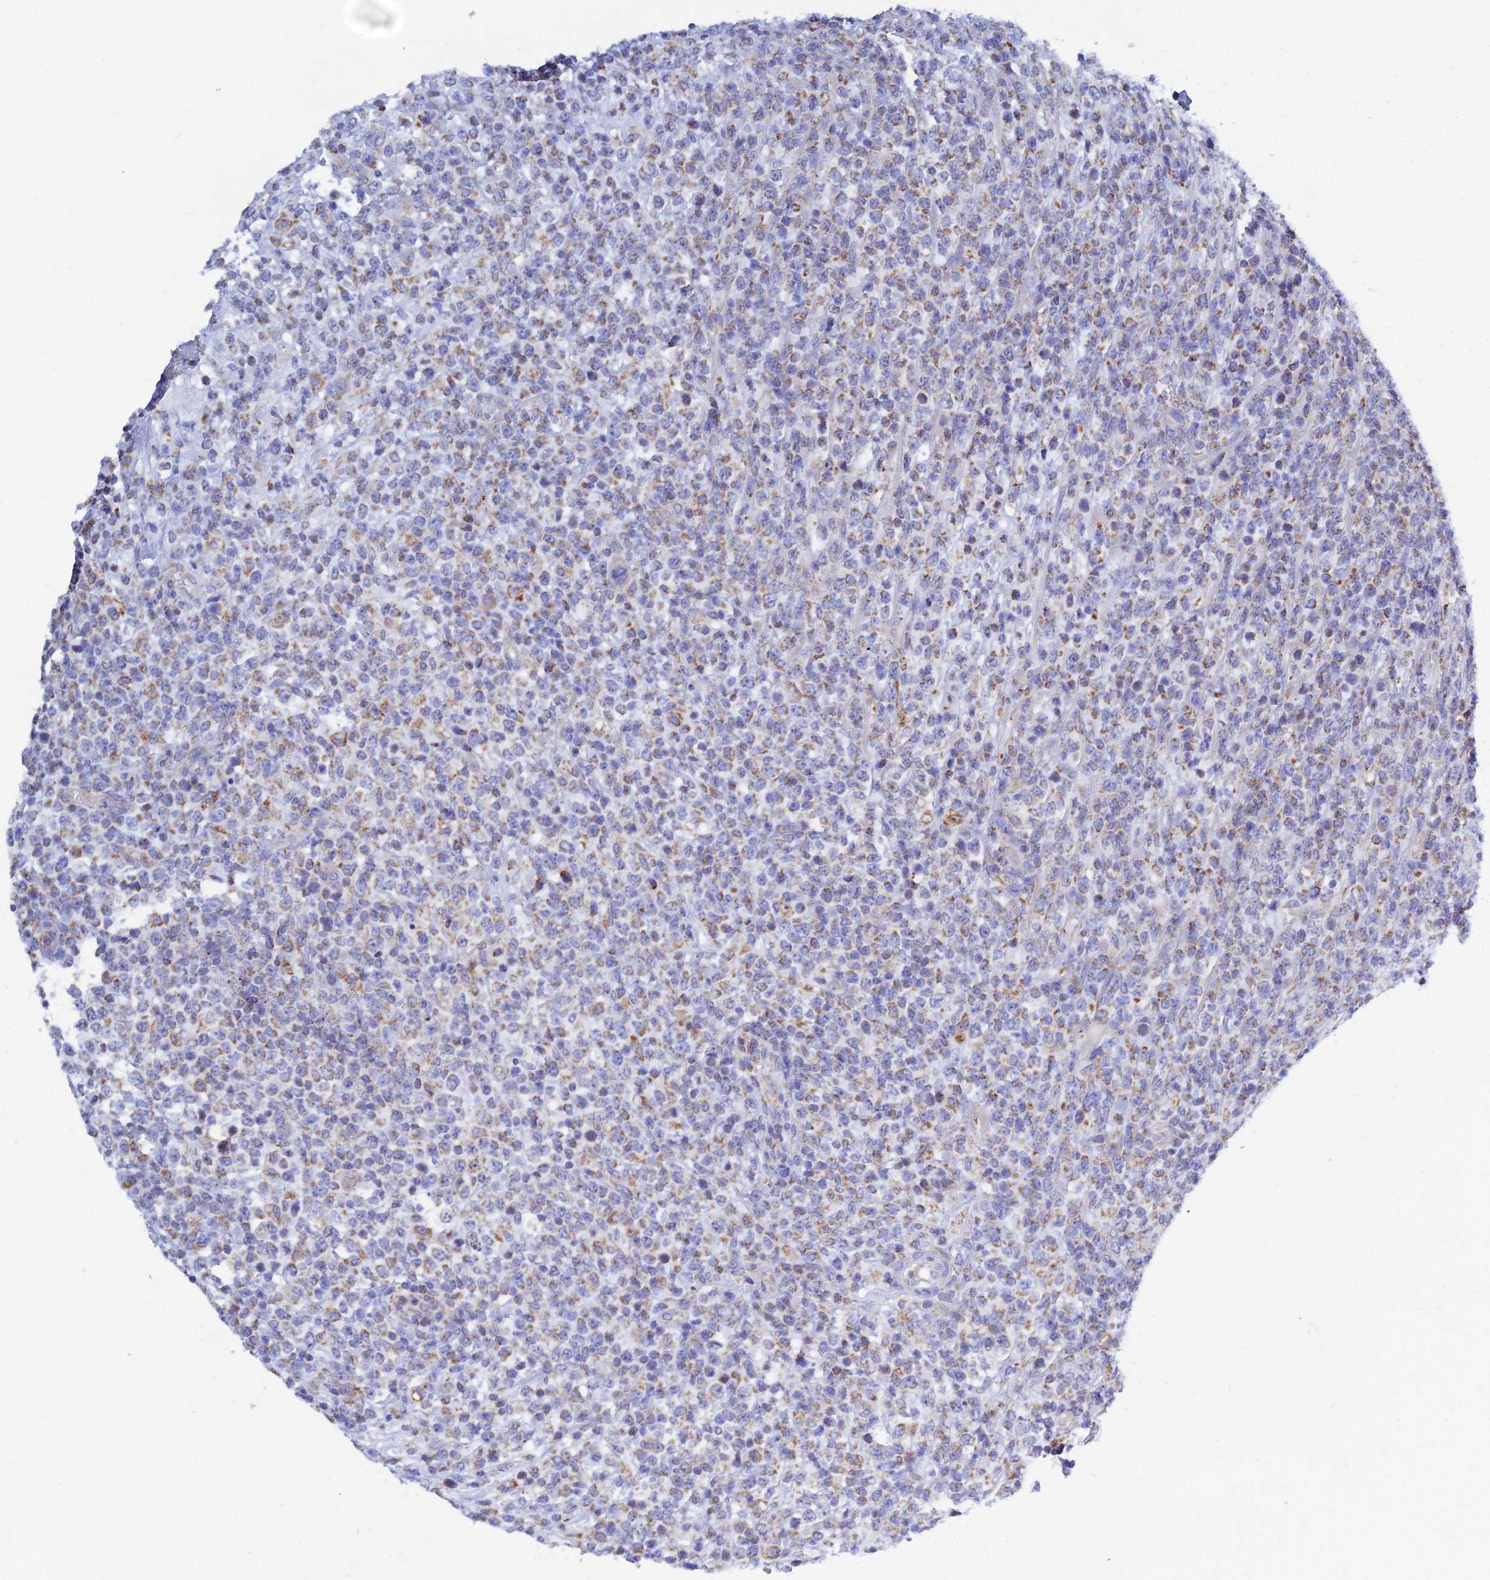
{"staining": {"intensity": "moderate", "quantity": "25%-75%", "location": "cytoplasmic/membranous"}, "tissue": "lymphoma", "cell_type": "Tumor cells", "image_type": "cancer", "snomed": [{"axis": "morphology", "description": "Malignant lymphoma, non-Hodgkin's type, High grade"}, {"axis": "topography", "description": "Colon"}], "caption": "The immunohistochemical stain shows moderate cytoplasmic/membranous positivity in tumor cells of lymphoma tissue. (DAB = brown stain, brightfield microscopy at high magnification).", "gene": "MGST1", "patient": {"sex": "female", "age": 53}}